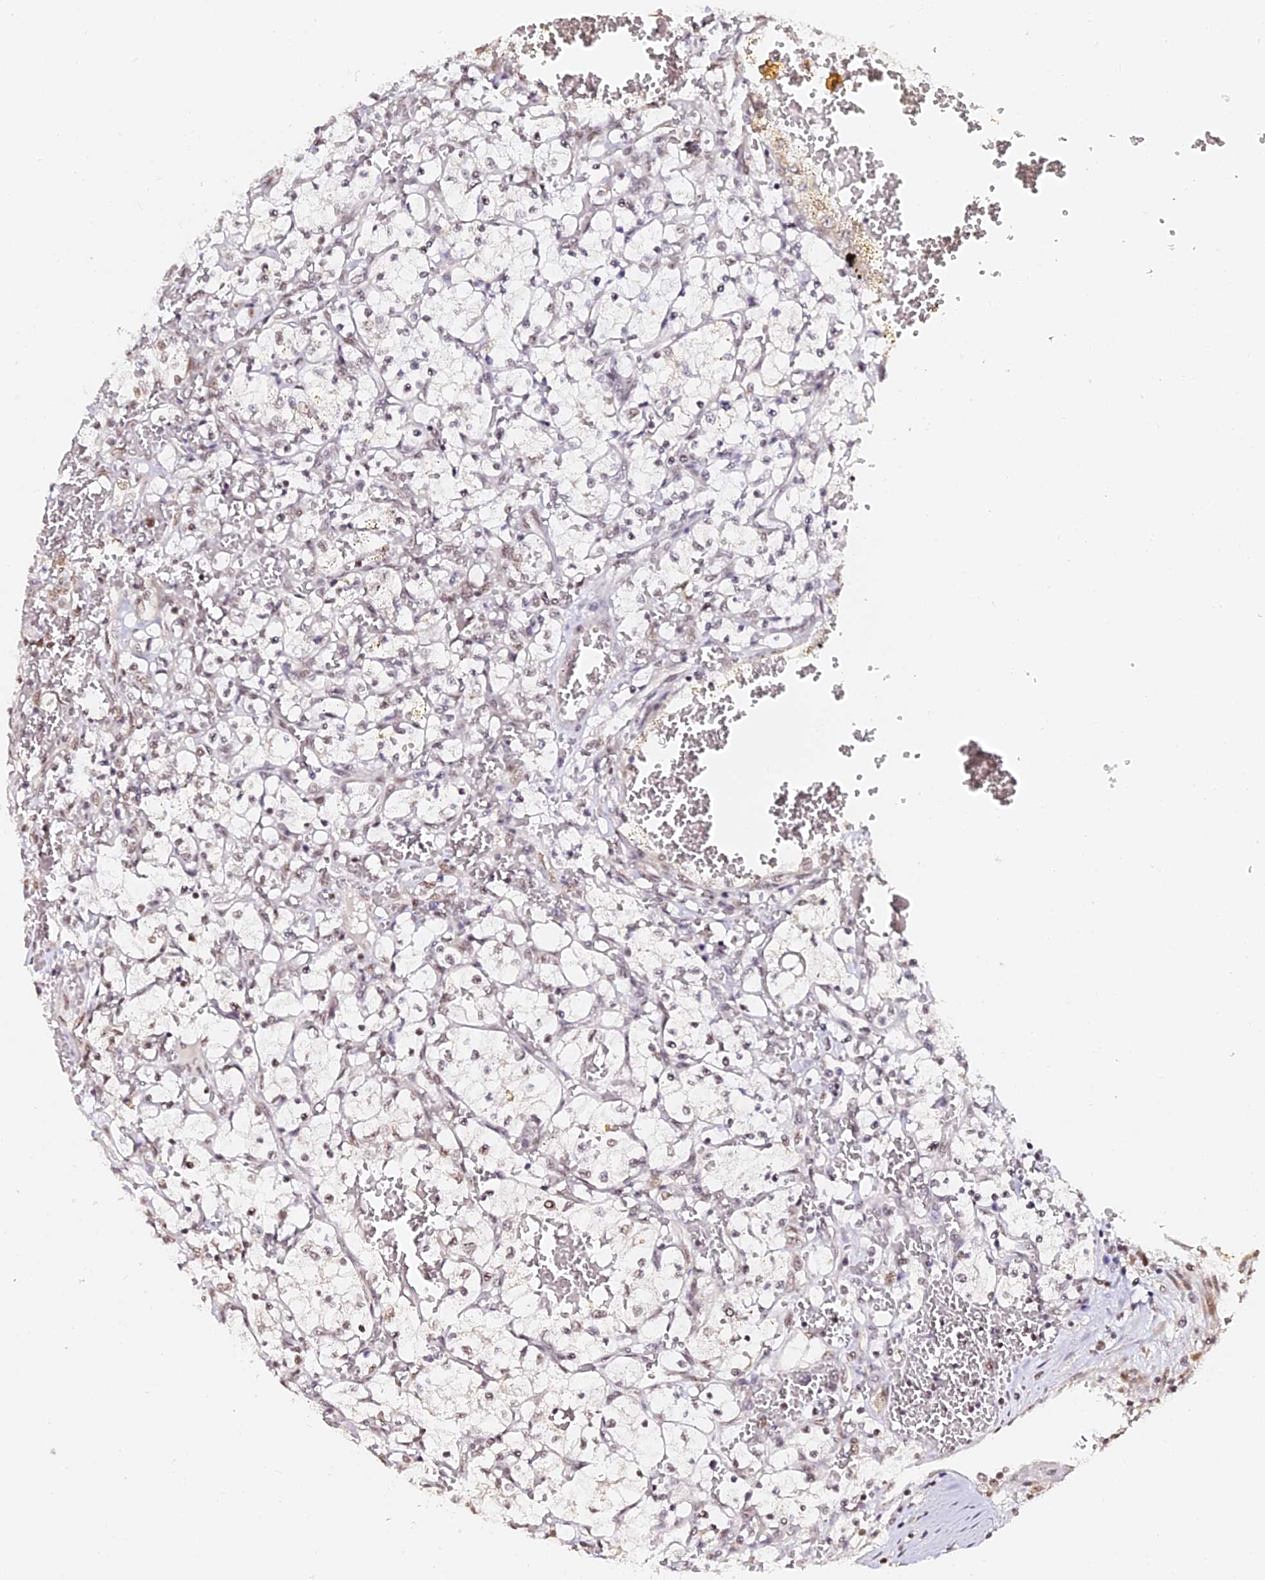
{"staining": {"intensity": "weak", "quantity": "<25%", "location": "nuclear"}, "tissue": "renal cancer", "cell_type": "Tumor cells", "image_type": "cancer", "snomed": [{"axis": "morphology", "description": "Adenocarcinoma, NOS"}, {"axis": "topography", "description": "Kidney"}], "caption": "The immunohistochemistry micrograph has no significant staining in tumor cells of renal adenocarcinoma tissue.", "gene": "MCRS1", "patient": {"sex": "female", "age": 69}}